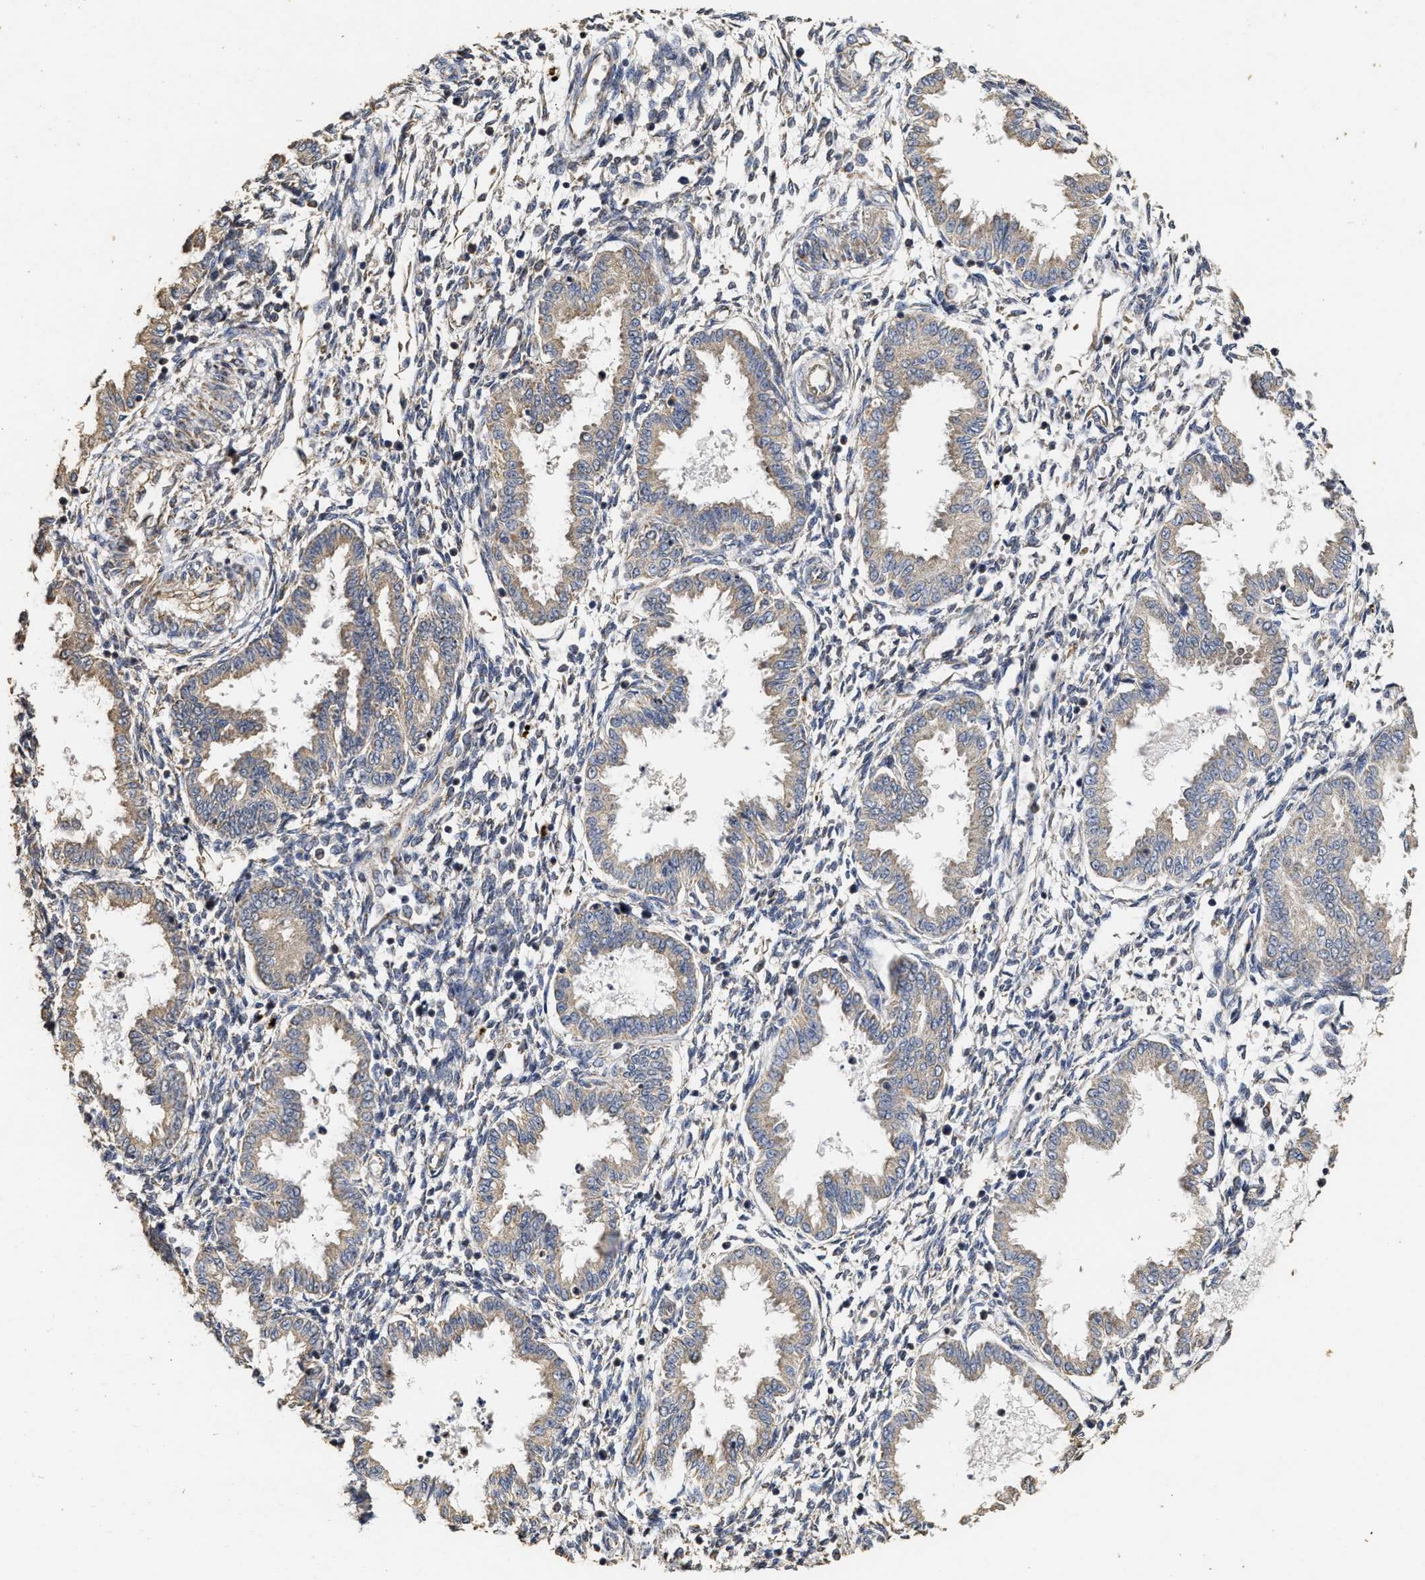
{"staining": {"intensity": "negative", "quantity": "none", "location": "none"}, "tissue": "endometrium", "cell_type": "Cells in endometrial stroma", "image_type": "normal", "snomed": [{"axis": "morphology", "description": "Normal tissue, NOS"}, {"axis": "topography", "description": "Endometrium"}], "caption": "Immunohistochemistry of unremarkable endometrium demonstrates no staining in cells in endometrial stroma. (Stains: DAB immunohistochemistry with hematoxylin counter stain, Microscopy: brightfield microscopy at high magnification).", "gene": "NAV1", "patient": {"sex": "female", "age": 33}}